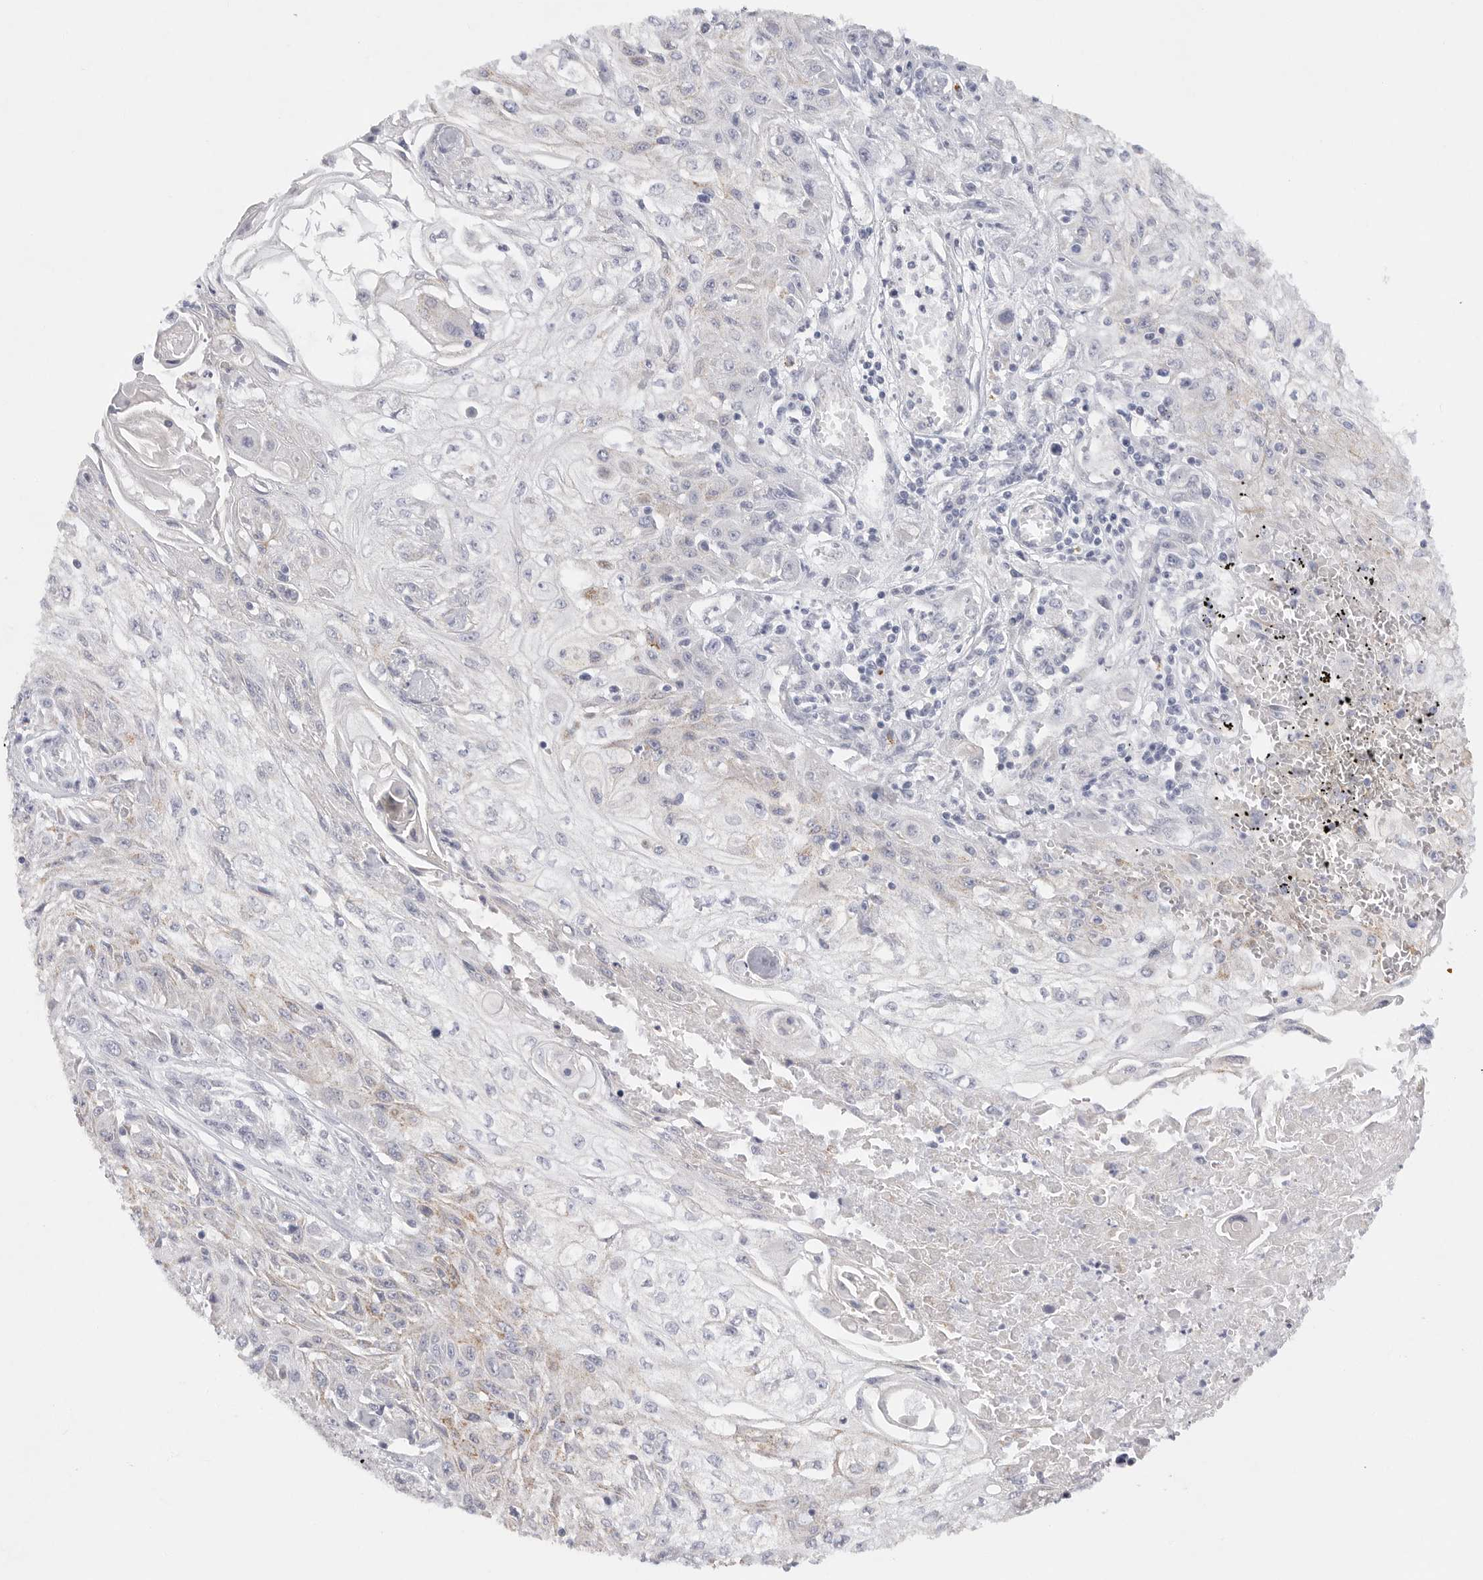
{"staining": {"intensity": "moderate", "quantity": "<25%", "location": "cytoplasmic/membranous"}, "tissue": "skin cancer", "cell_type": "Tumor cells", "image_type": "cancer", "snomed": [{"axis": "morphology", "description": "Squamous cell carcinoma, NOS"}, {"axis": "morphology", "description": "Squamous cell carcinoma, metastatic, NOS"}, {"axis": "topography", "description": "Skin"}, {"axis": "topography", "description": "Lymph node"}], "caption": "Human skin squamous cell carcinoma stained with a brown dye displays moderate cytoplasmic/membranous positive positivity in approximately <25% of tumor cells.", "gene": "ELP3", "patient": {"sex": "male", "age": 75}}